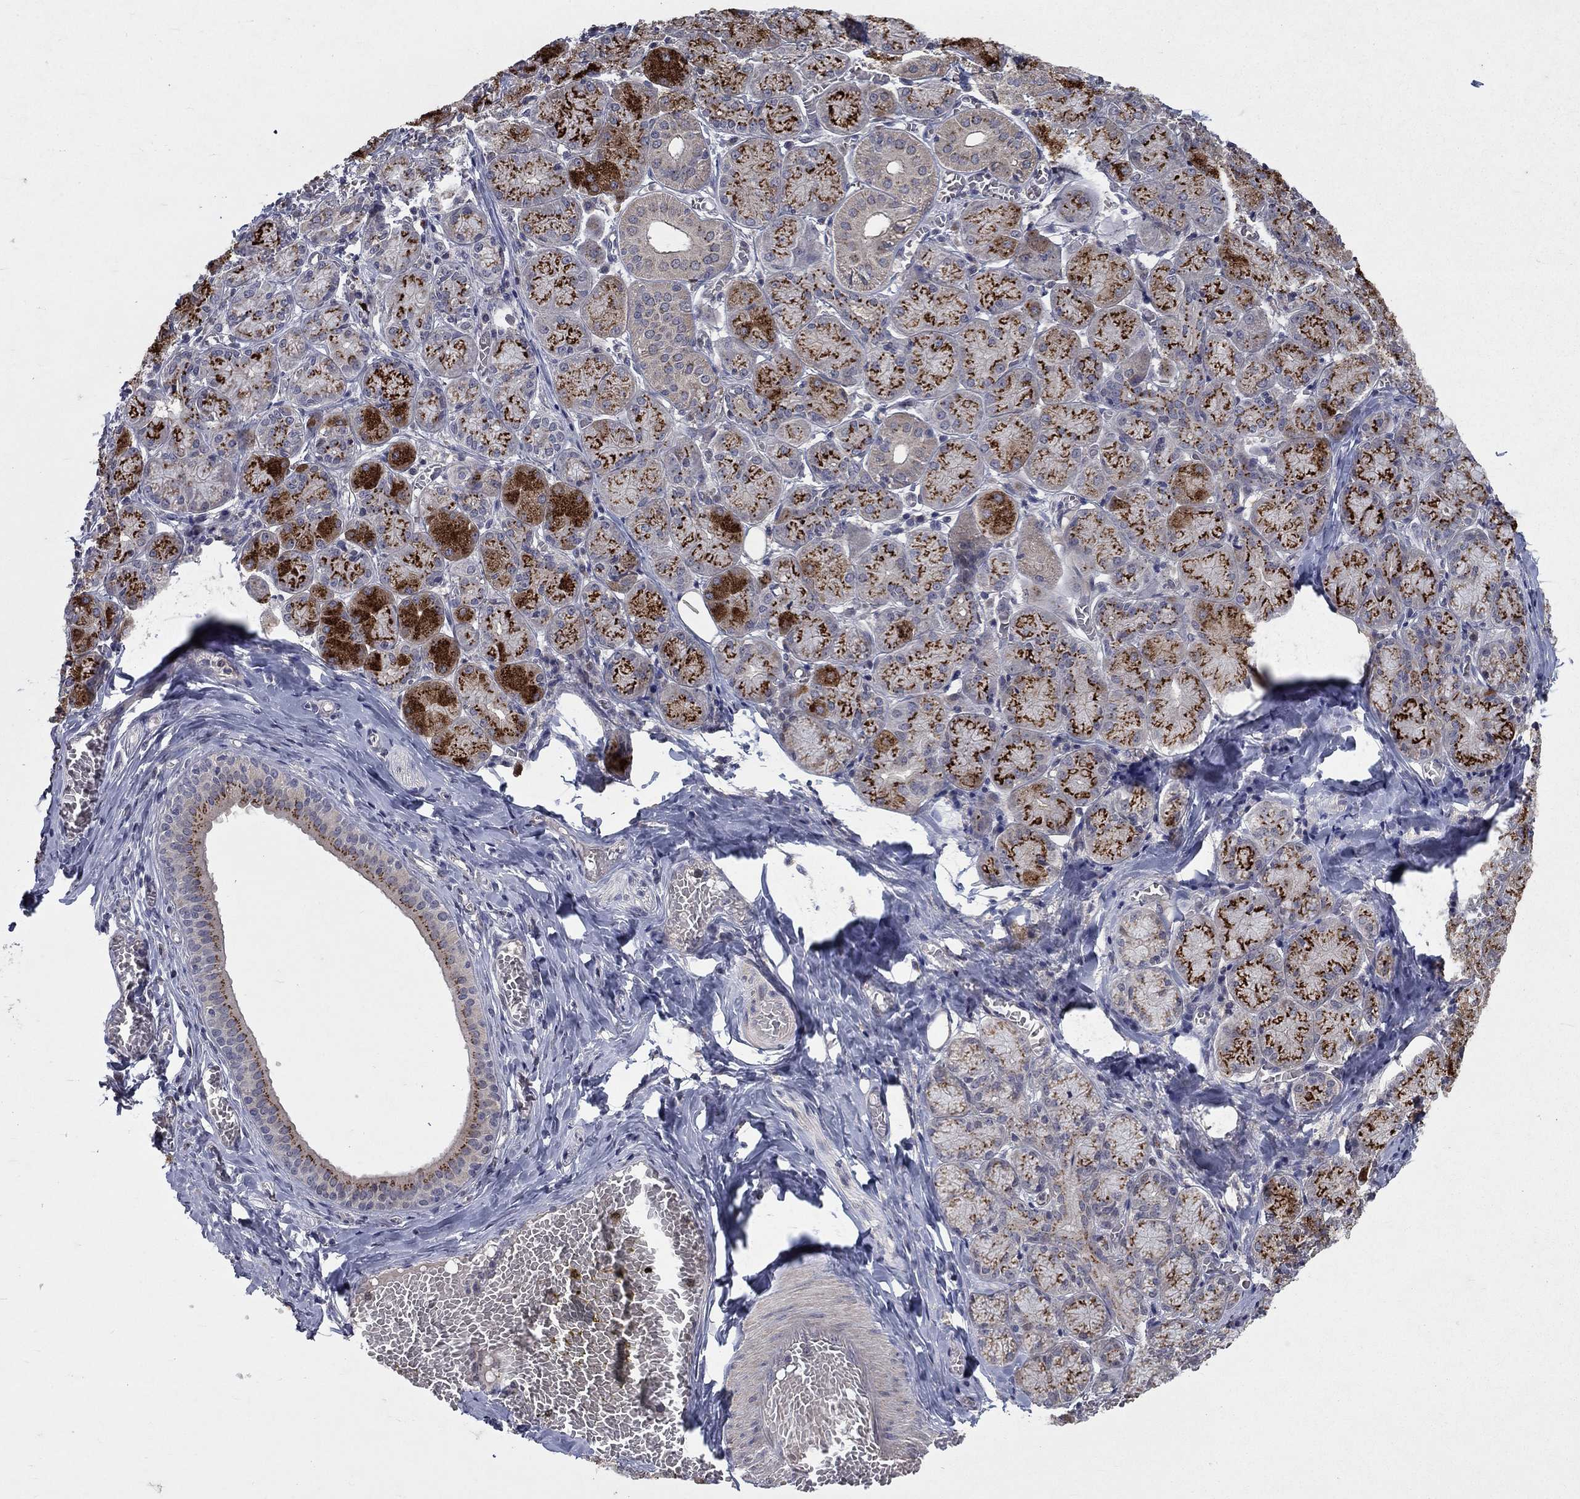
{"staining": {"intensity": "strong", "quantity": ">75%", "location": "cytoplasmic/membranous"}, "tissue": "salivary gland", "cell_type": "Glandular cells", "image_type": "normal", "snomed": [{"axis": "morphology", "description": "Normal tissue, NOS"}, {"axis": "topography", "description": "Salivary gland"}, {"axis": "topography", "description": "Peripheral nerve tissue"}], "caption": "Strong cytoplasmic/membranous protein expression is identified in approximately >75% of glandular cells in salivary gland. The staining was performed using DAB (3,3'-diaminobenzidine) to visualize the protein expression in brown, while the nuclei were stained in blue with hematoxylin (Magnification: 20x).", "gene": "FAM3B", "patient": {"sex": "female", "age": 24}}